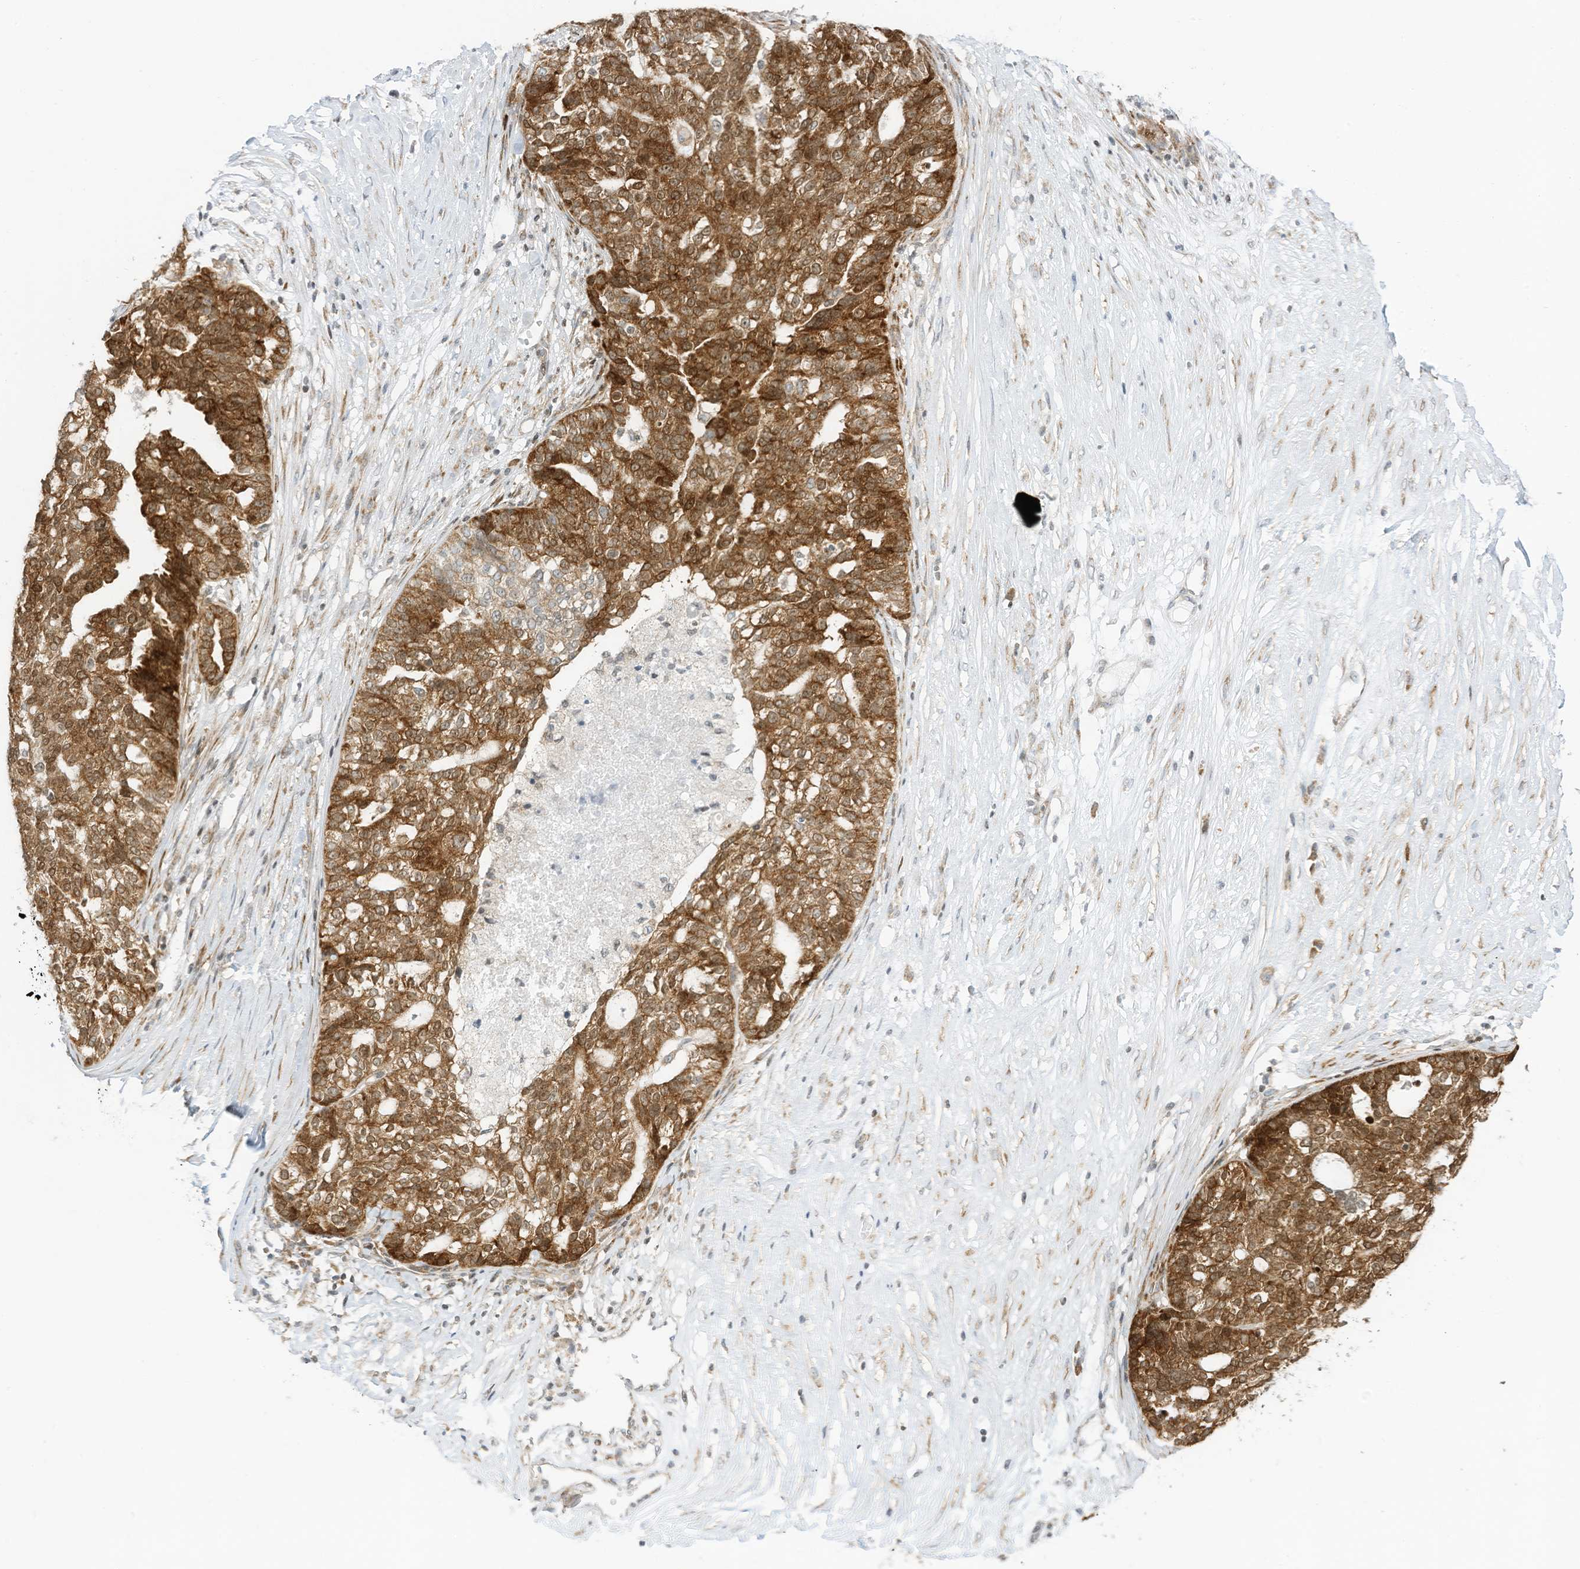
{"staining": {"intensity": "strong", "quantity": ">75%", "location": "cytoplasmic/membranous,nuclear"}, "tissue": "ovarian cancer", "cell_type": "Tumor cells", "image_type": "cancer", "snomed": [{"axis": "morphology", "description": "Cystadenocarcinoma, serous, NOS"}, {"axis": "topography", "description": "Ovary"}], "caption": "A high amount of strong cytoplasmic/membranous and nuclear positivity is appreciated in about >75% of tumor cells in ovarian cancer (serous cystadenocarcinoma) tissue. (Stains: DAB in brown, nuclei in blue, Microscopy: brightfield microscopy at high magnification).", "gene": "EDF1", "patient": {"sex": "female", "age": 59}}